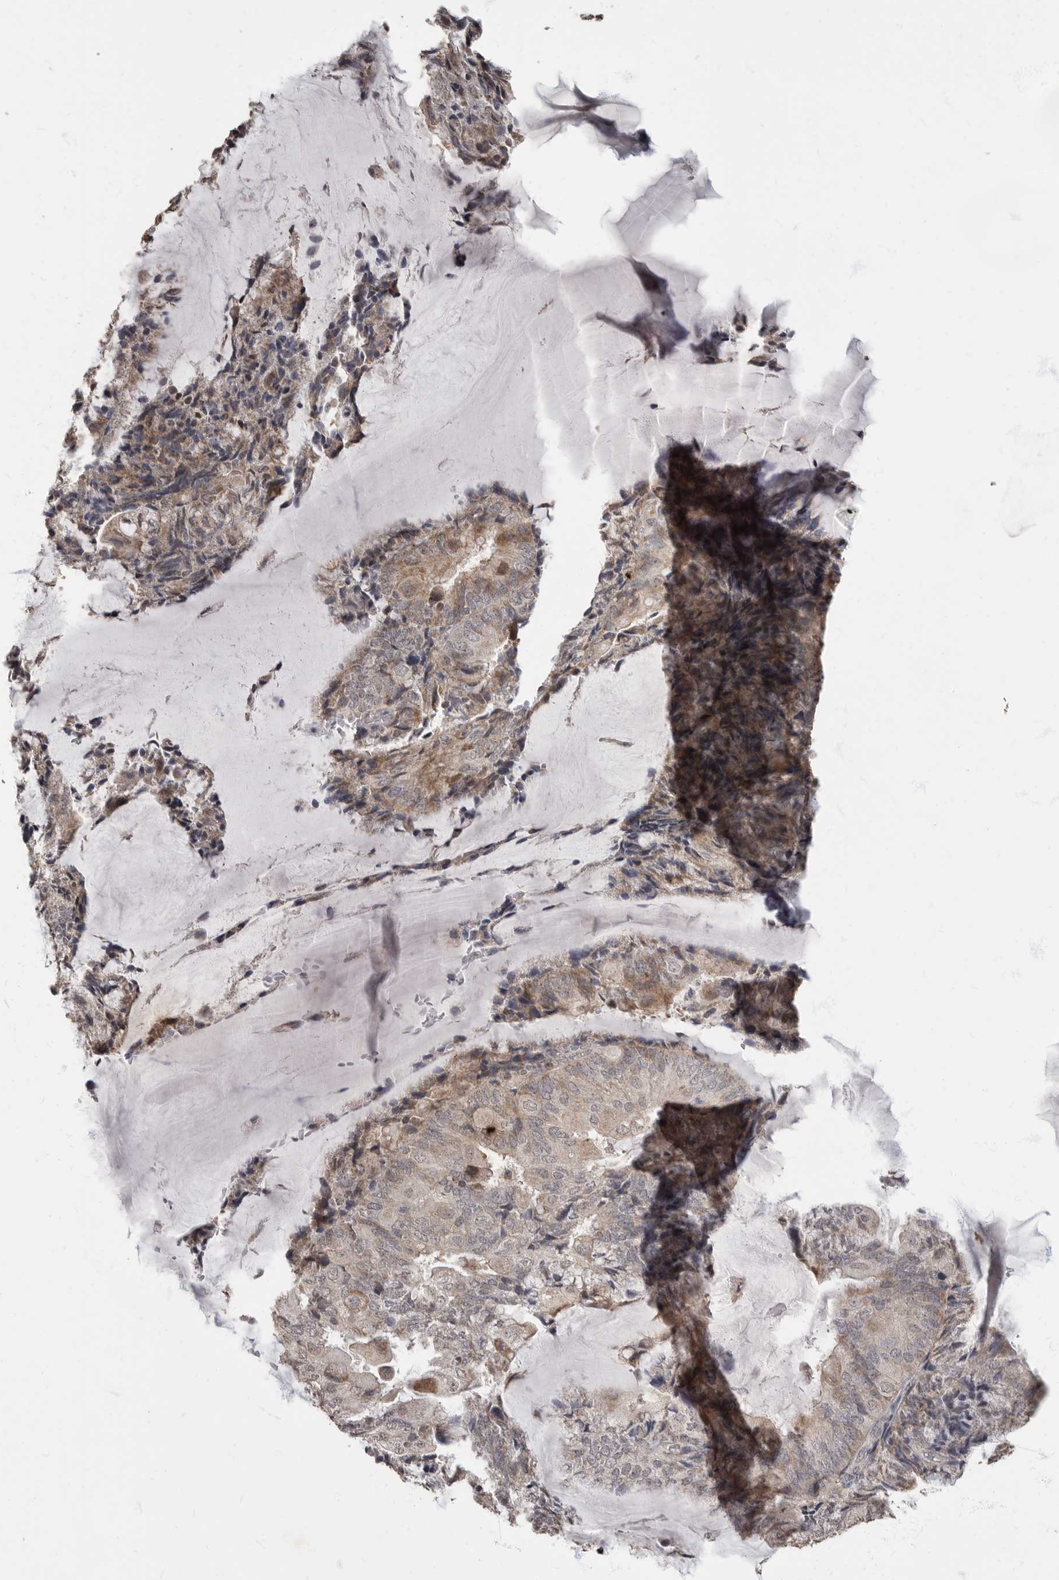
{"staining": {"intensity": "weak", "quantity": "25%-75%", "location": "cytoplasmic/membranous"}, "tissue": "endometrial cancer", "cell_type": "Tumor cells", "image_type": "cancer", "snomed": [{"axis": "morphology", "description": "Adenocarcinoma, NOS"}, {"axis": "topography", "description": "Endometrium"}], "caption": "A micrograph of adenocarcinoma (endometrial) stained for a protein displays weak cytoplasmic/membranous brown staining in tumor cells.", "gene": "MAFG", "patient": {"sex": "female", "age": 81}}